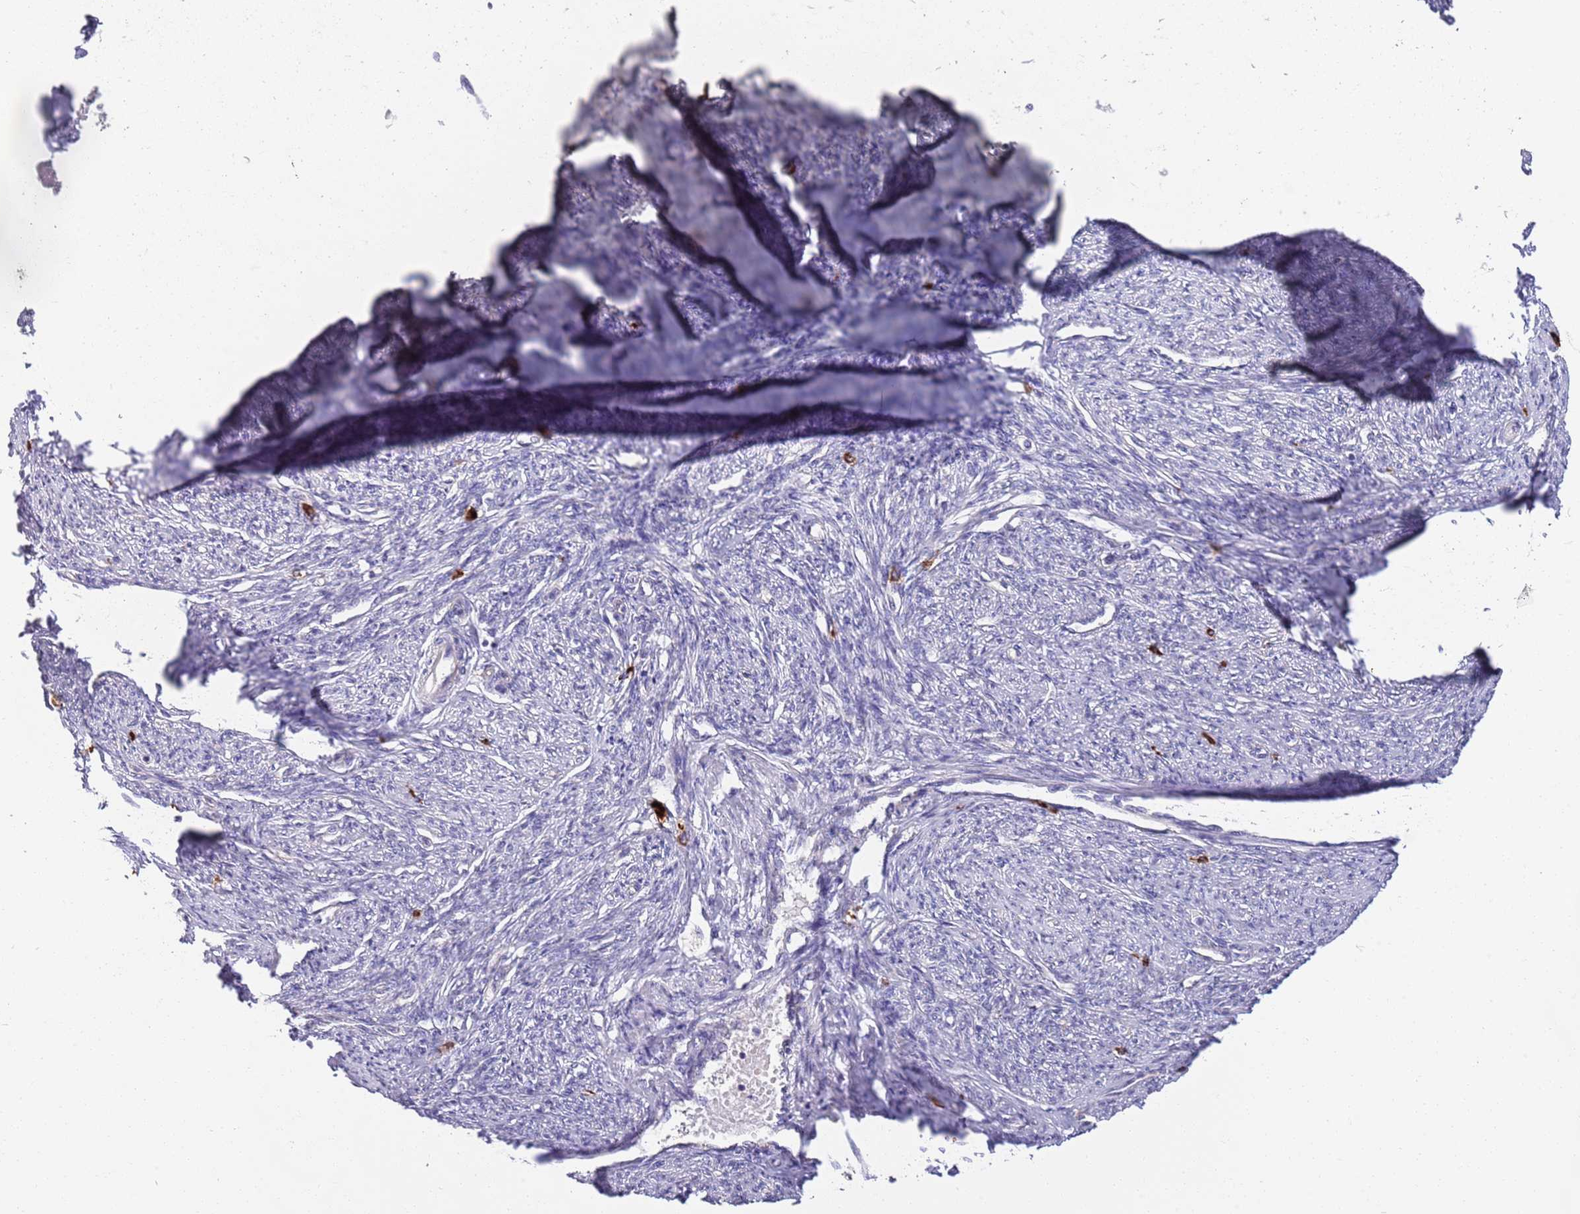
{"staining": {"intensity": "negative", "quantity": "none", "location": "none"}, "tissue": "smooth muscle", "cell_type": "Smooth muscle cells", "image_type": "normal", "snomed": [{"axis": "morphology", "description": "Normal tissue, NOS"}, {"axis": "topography", "description": "Smooth muscle"}, {"axis": "topography", "description": "Uterus"}], "caption": "Immunohistochemistry (IHC) of normal smooth muscle demonstrates no staining in smooth muscle cells.", "gene": "MARVELD2", "patient": {"sex": "female", "age": 59}}